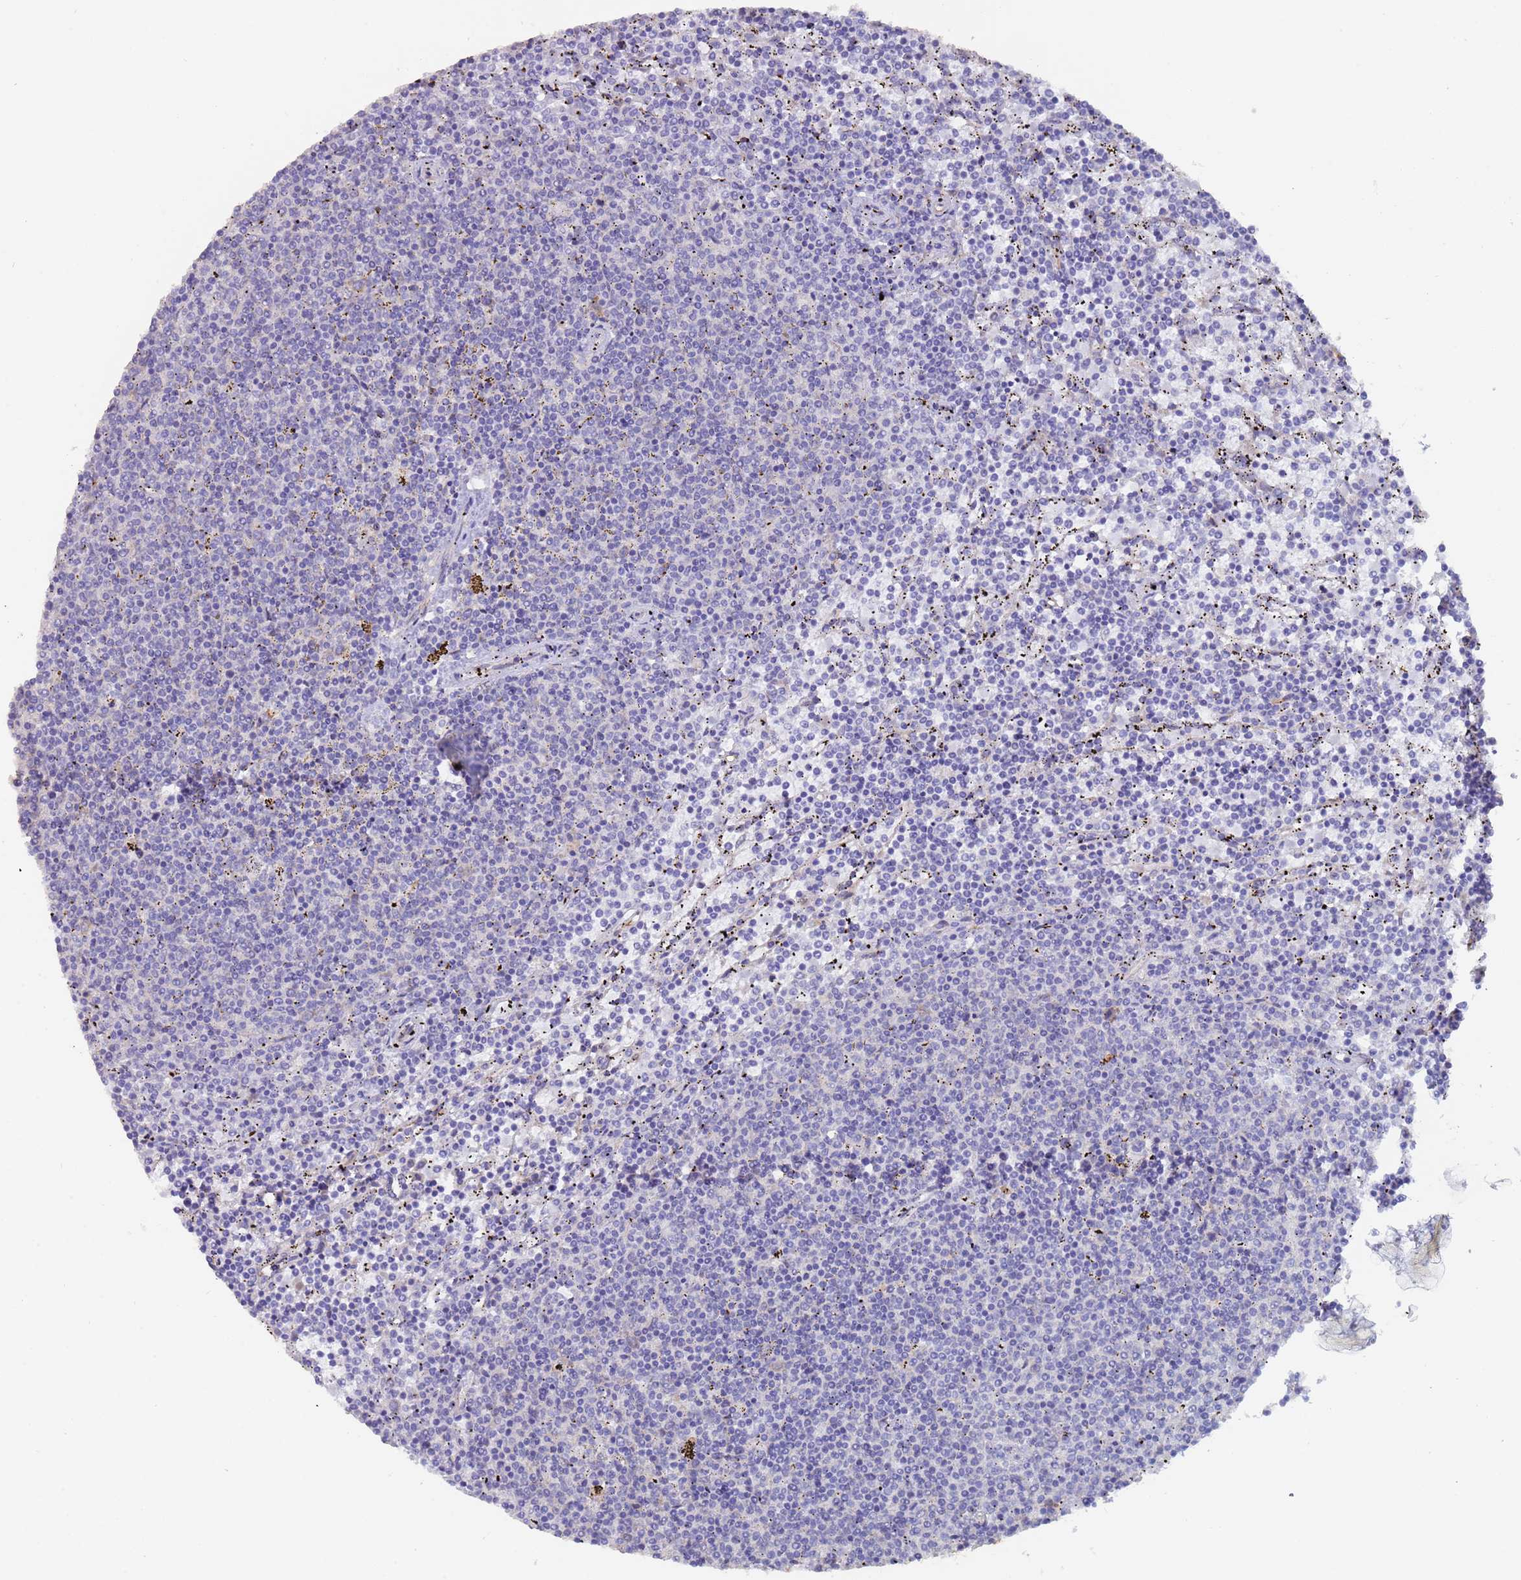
{"staining": {"intensity": "negative", "quantity": "none", "location": "none"}, "tissue": "lymphoma", "cell_type": "Tumor cells", "image_type": "cancer", "snomed": [{"axis": "morphology", "description": "Malignant lymphoma, non-Hodgkin's type, Low grade"}, {"axis": "topography", "description": "Spleen"}], "caption": "High power microscopy image of an immunohistochemistry image of lymphoma, revealing no significant expression in tumor cells.", "gene": "ZNF844", "patient": {"sex": "female", "age": 50}}